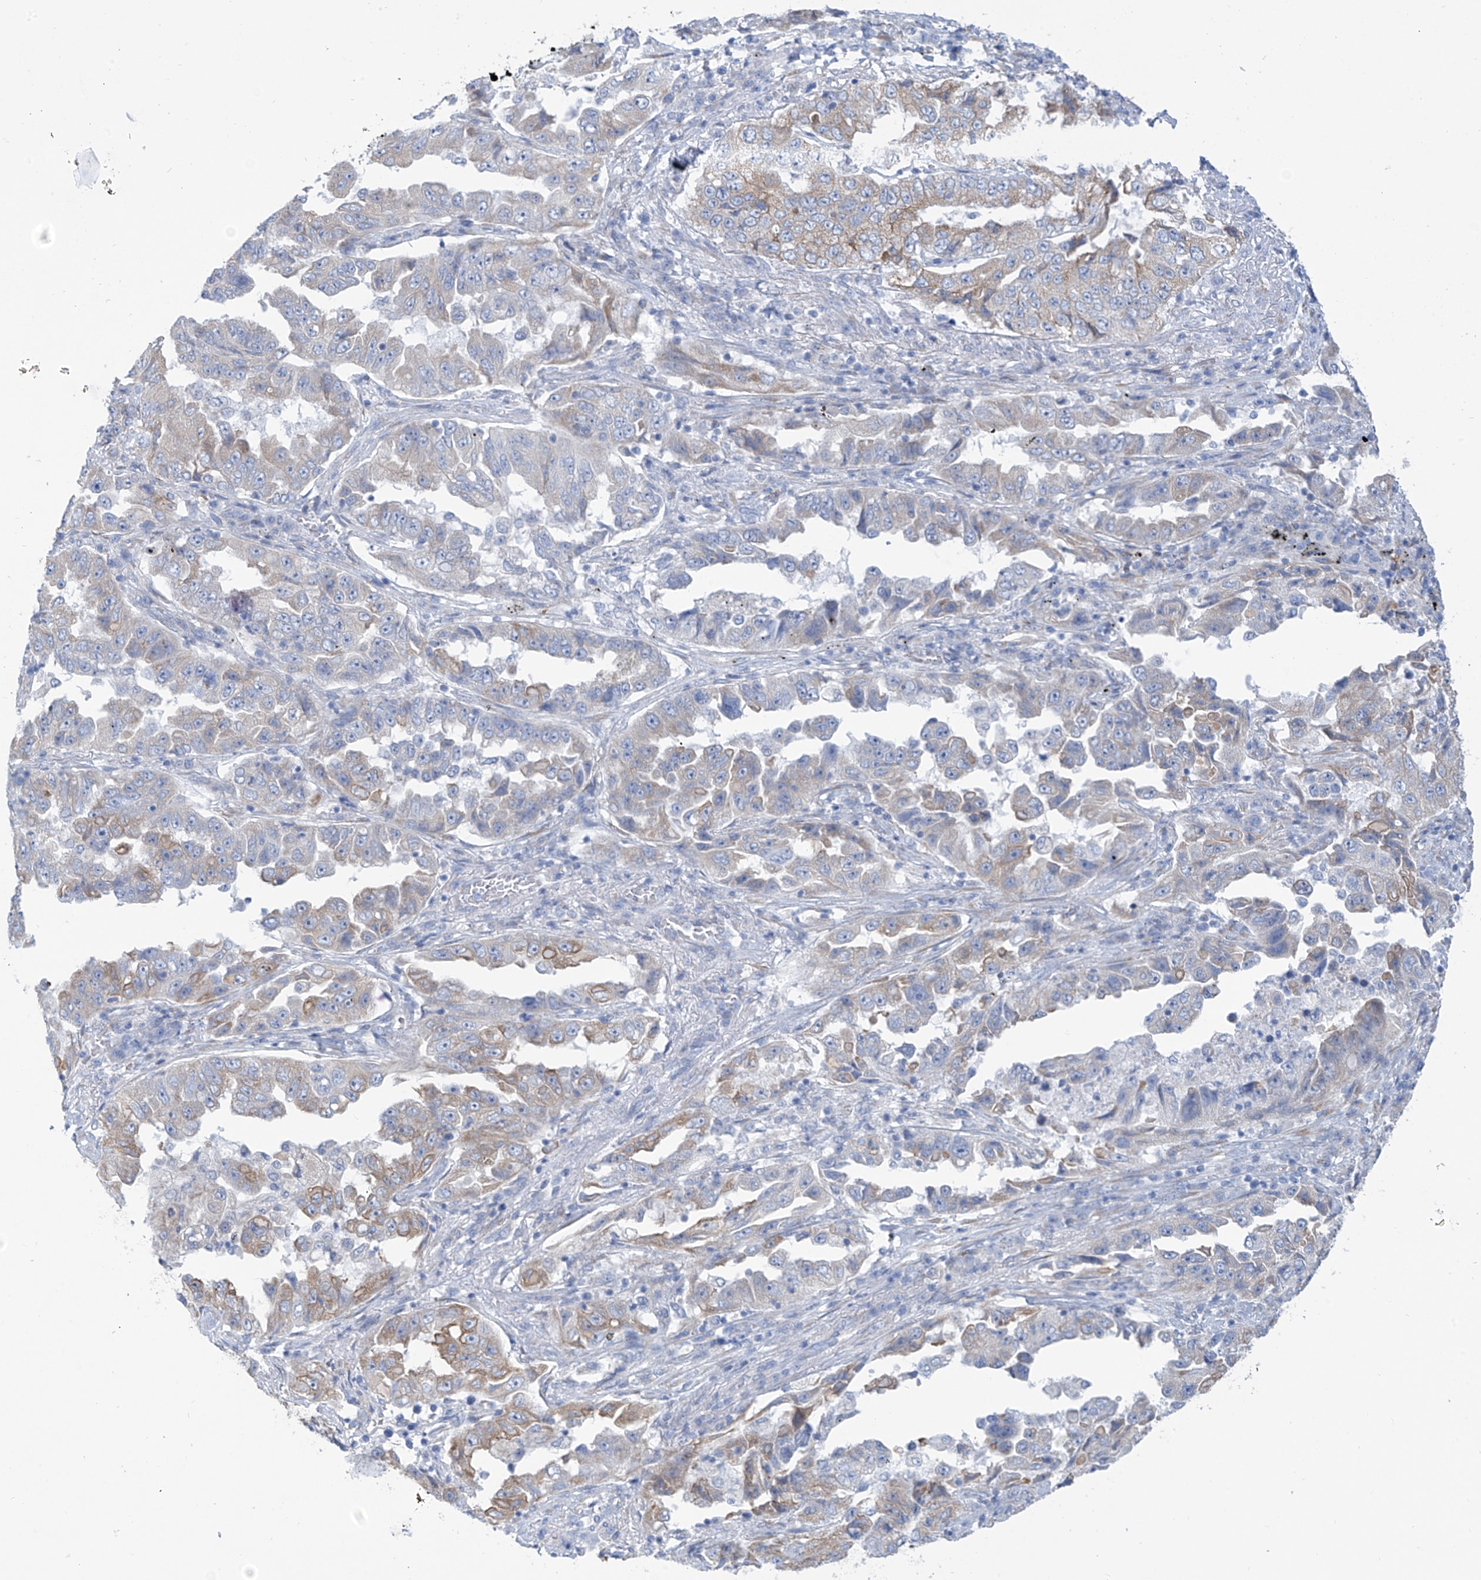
{"staining": {"intensity": "moderate", "quantity": "<25%", "location": "cytoplasmic/membranous"}, "tissue": "lung cancer", "cell_type": "Tumor cells", "image_type": "cancer", "snomed": [{"axis": "morphology", "description": "Adenocarcinoma, NOS"}, {"axis": "topography", "description": "Lung"}], "caption": "The image exhibits a brown stain indicating the presence of a protein in the cytoplasmic/membranous of tumor cells in lung cancer. (DAB = brown stain, brightfield microscopy at high magnification).", "gene": "RCN2", "patient": {"sex": "female", "age": 51}}